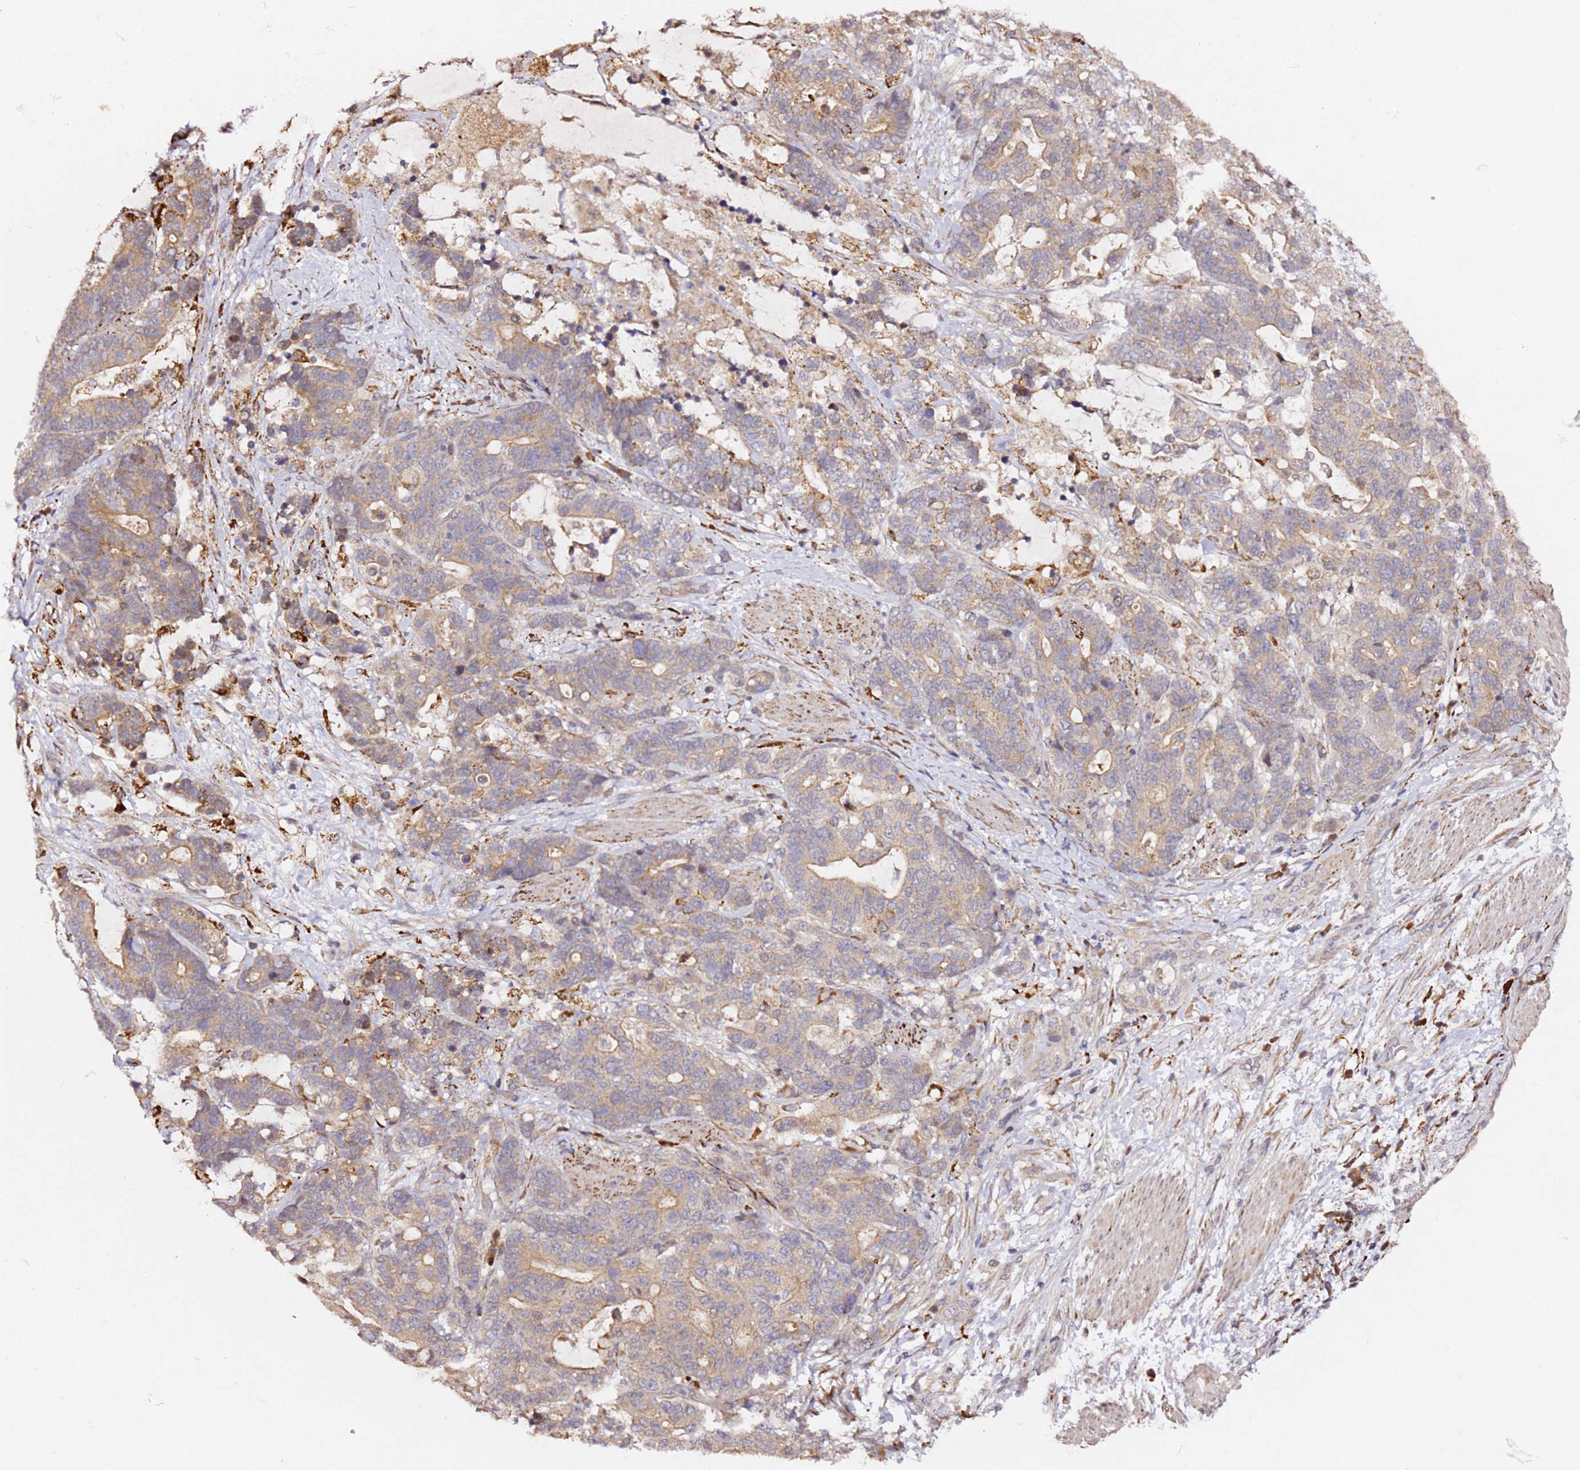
{"staining": {"intensity": "moderate", "quantity": ">75%", "location": "cytoplasmic/membranous"}, "tissue": "stomach cancer", "cell_type": "Tumor cells", "image_type": "cancer", "snomed": [{"axis": "morphology", "description": "Normal tissue, NOS"}, {"axis": "morphology", "description": "Adenocarcinoma, NOS"}, {"axis": "topography", "description": "Stomach"}], "caption": "Human adenocarcinoma (stomach) stained for a protein (brown) exhibits moderate cytoplasmic/membranous positive positivity in approximately >75% of tumor cells.", "gene": "ALG11", "patient": {"sex": "female", "age": 64}}